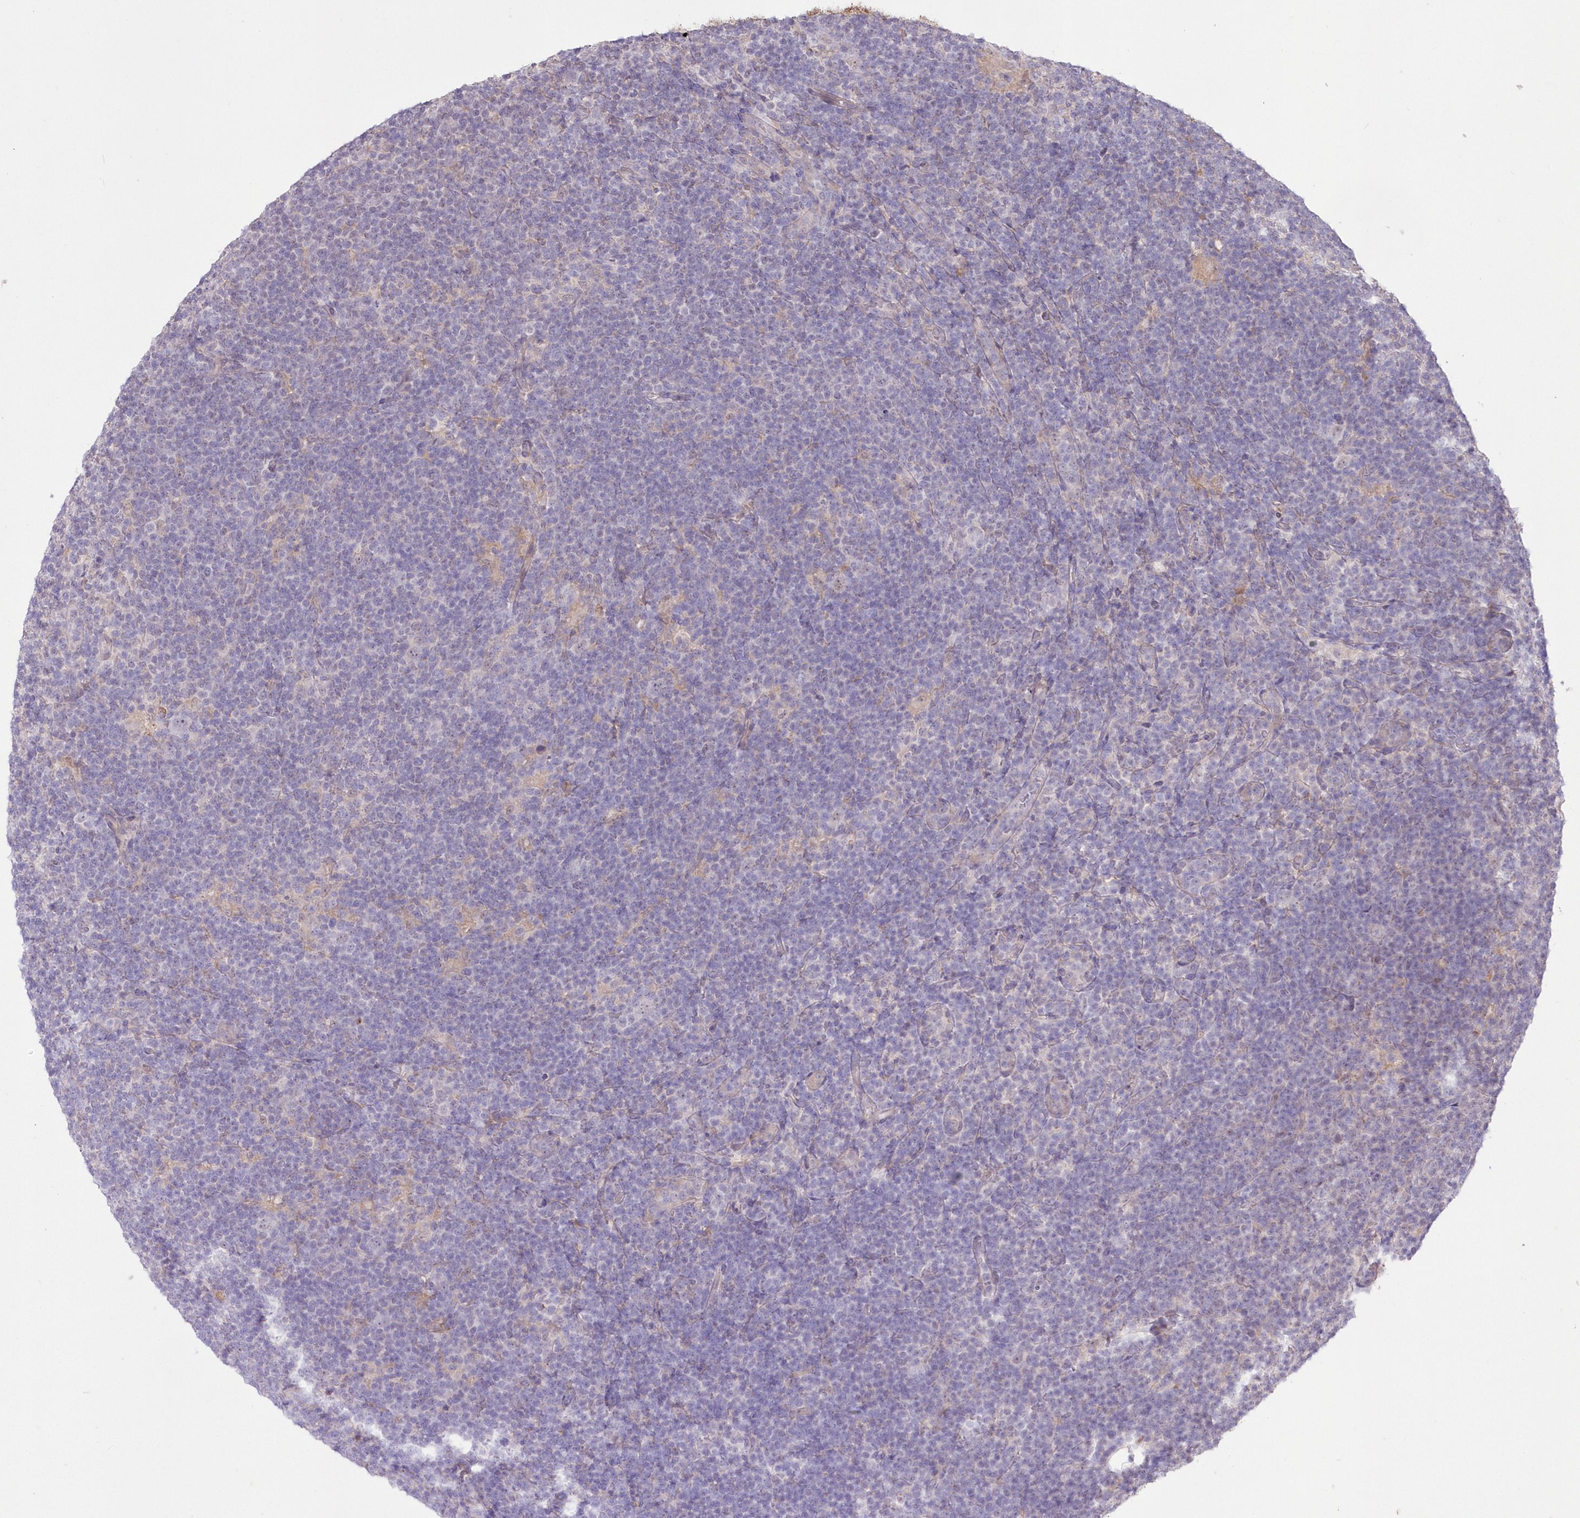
{"staining": {"intensity": "negative", "quantity": "none", "location": "none"}, "tissue": "lymphoma", "cell_type": "Tumor cells", "image_type": "cancer", "snomed": [{"axis": "morphology", "description": "Hodgkin's disease, NOS"}, {"axis": "topography", "description": "Lymph node"}], "caption": "This is a micrograph of IHC staining of lymphoma, which shows no positivity in tumor cells.", "gene": "FAM241B", "patient": {"sex": "female", "age": 57}}